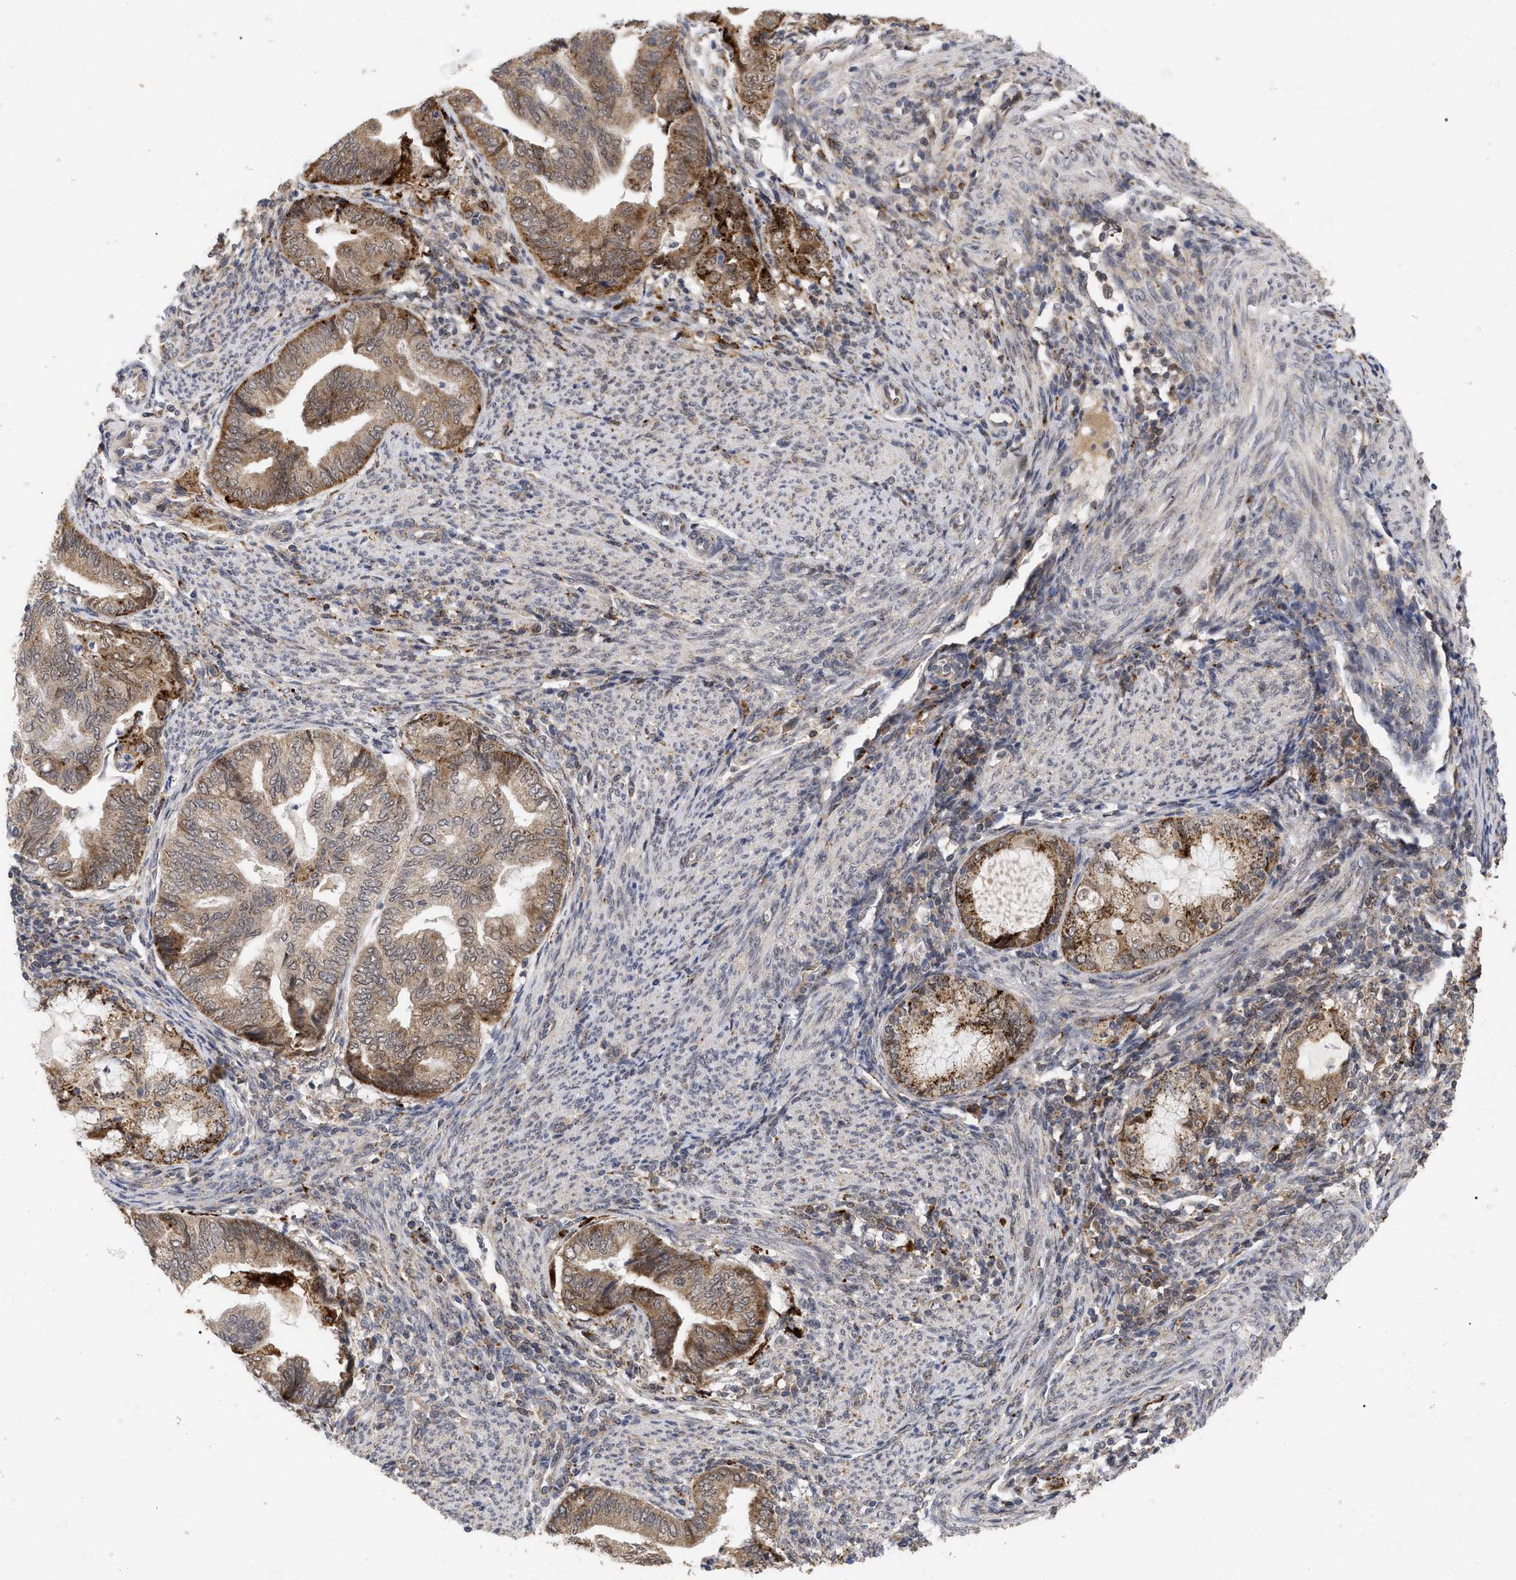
{"staining": {"intensity": "moderate", "quantity": ">75%", "location": "cytoplasmic/membranous"}, "tissue": "endometrial cancer", "cell_type": "Tumor cells", "image_type": "cancer", "snomed": [{"axis": "morphology", "description": "Adenocarcinoma, NOS"}, {"axis": "topography", "description": "Endometrium"}], "caption": "IHC of human endometrial cancer demonstrates medium levels of moderate cytoplasmic/membranous staining in about >75% of tumor cells.", "gene": "UPF1", "patient": {"sex": "female", "age": 79}}